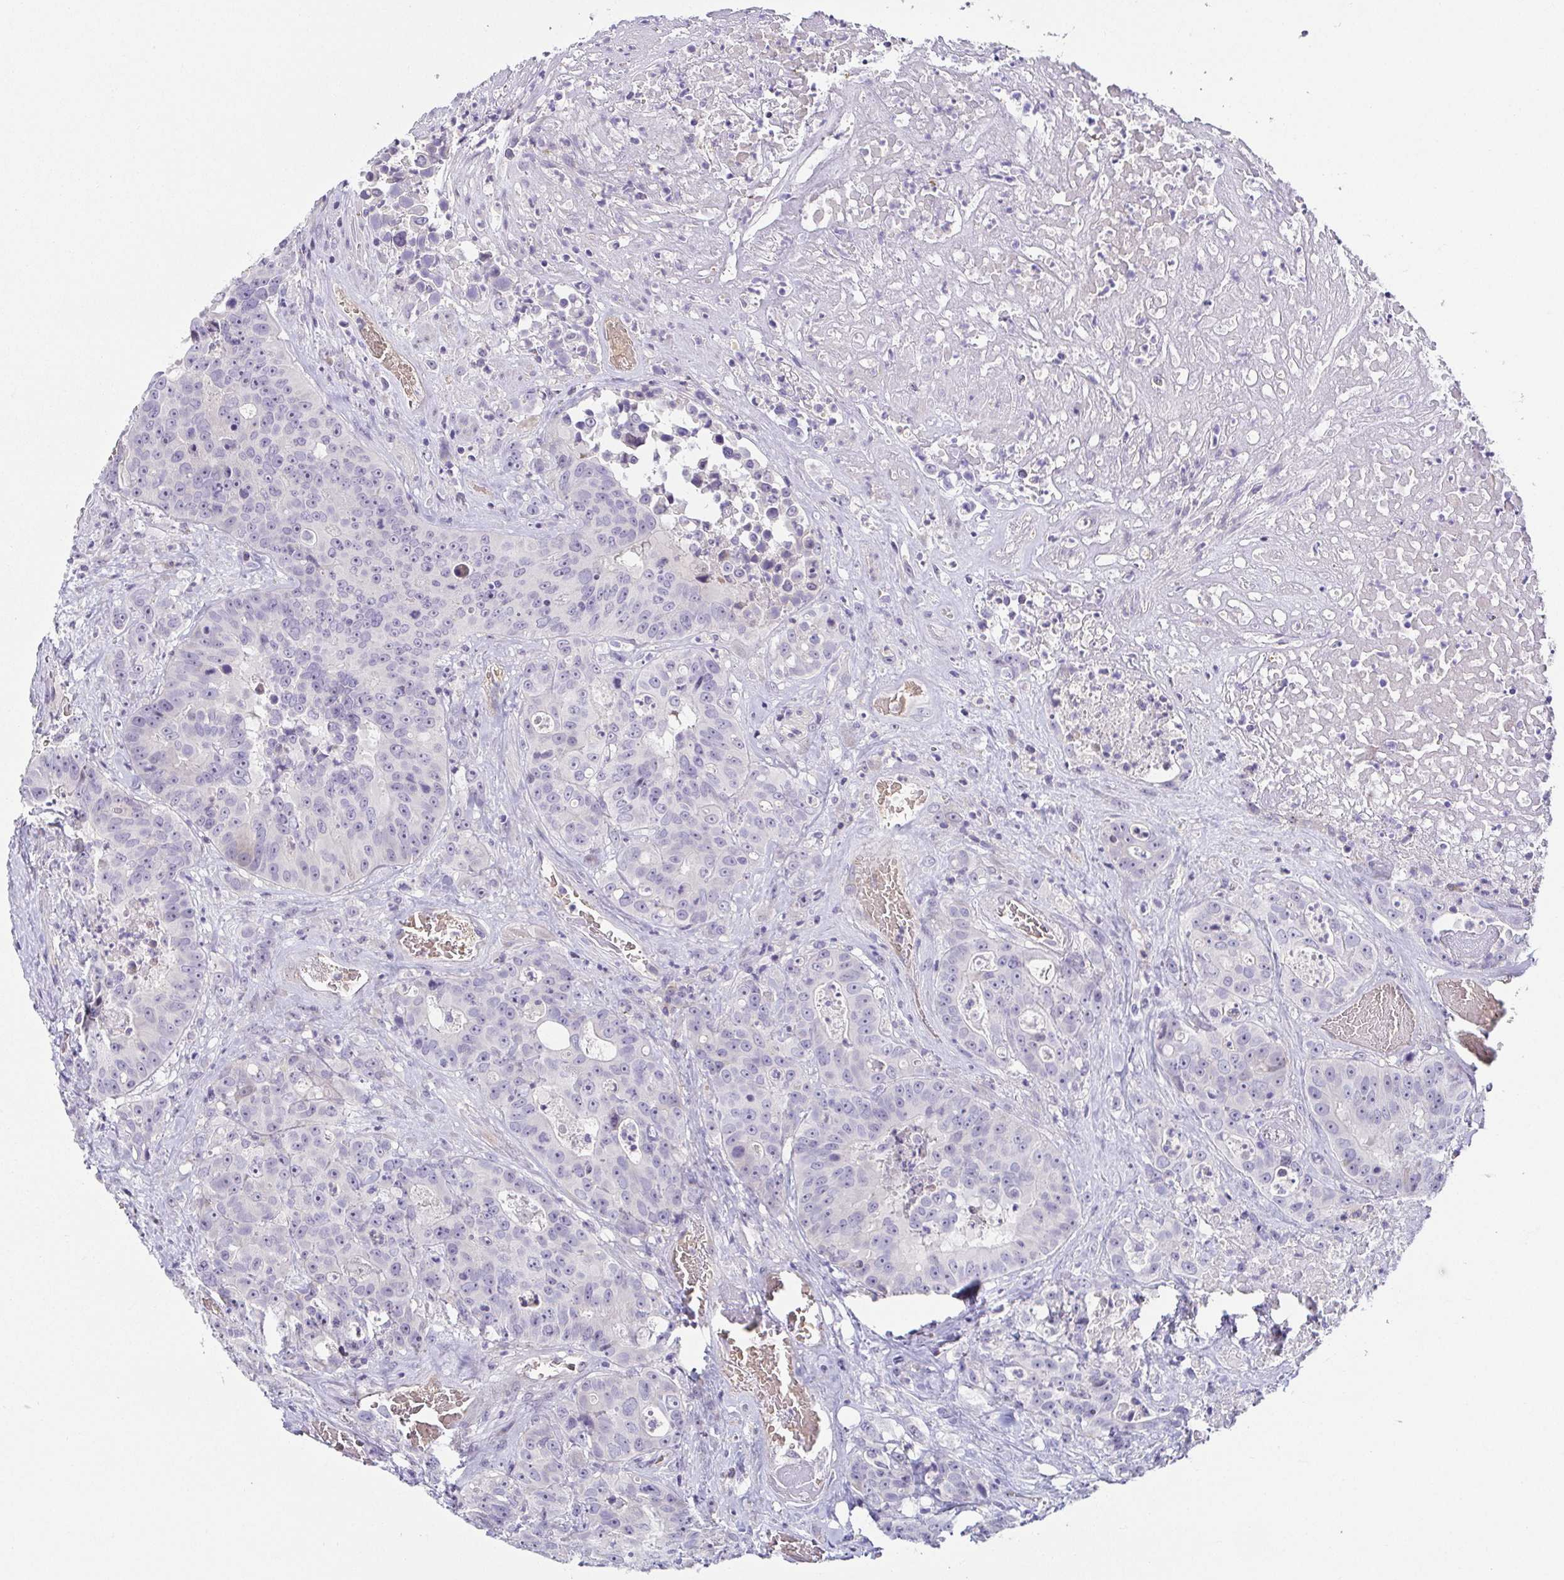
{"staining": {"intensity": "negative", "quantity": "none", "location": "none"}, "tissue": "colorectal cancer", "cell_type": "Tumor cells", "image_type": "cancer", "snomed": [{"axis": "morphology", "description": "Adenocarcinoma, NOS"}, {"axis": "topography", "description": "Rectum"}], "caption": "An image of colorectal adenocarcinoma stained for a protein displays no brown staining in tumor cells.", "gene": "FAM162B", "patient": {"sex": "female", "age": 62}}